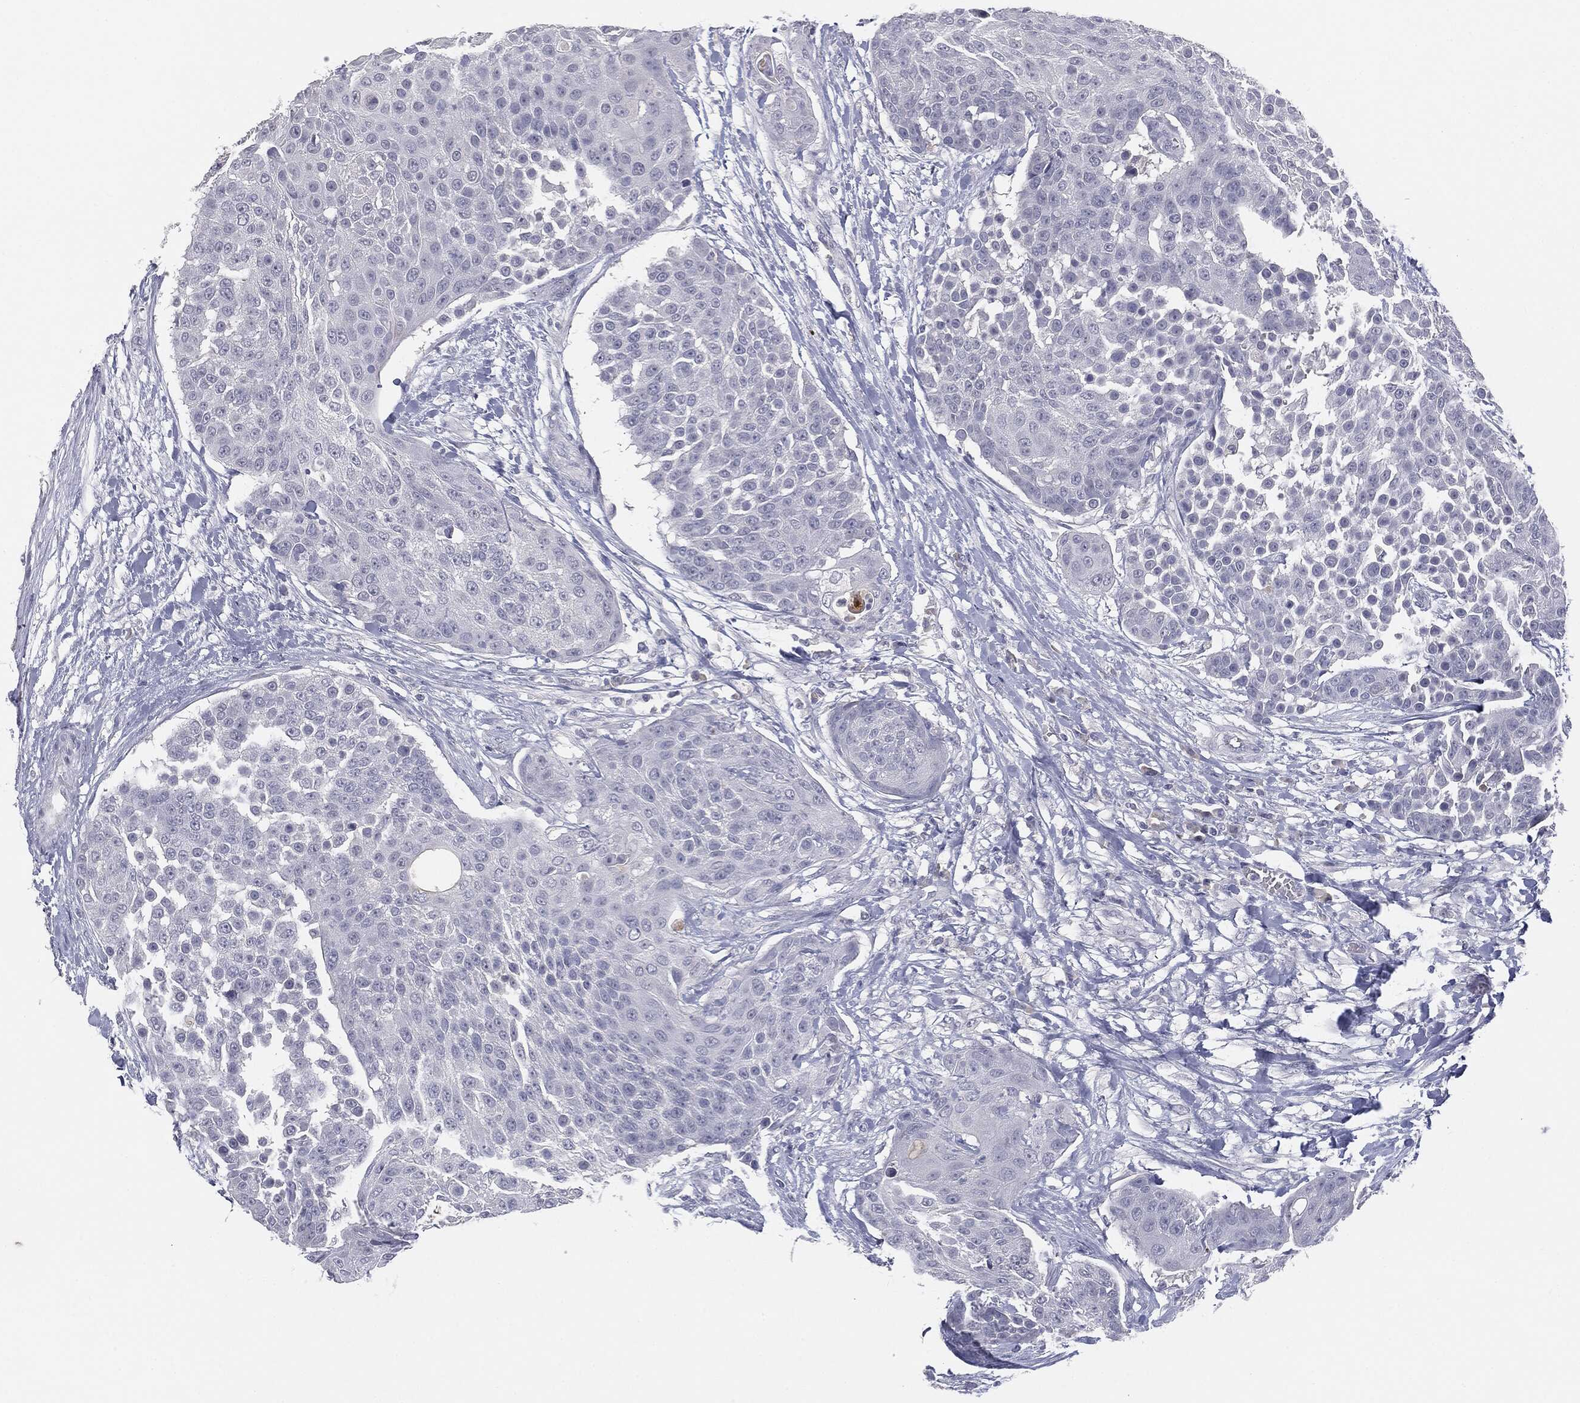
{"staining": {"intensity": "negative", "quantity": "none", "location": "none"}, "tissue": "urothelial cancer", "cell_type": "Tumor cells", "image_type": "cancer", "snomed": [{"axis": "morphology", "description": "Urothelial carcinoma, High grade"}, {"axis": "topography", "description": "Urinary bladder"}], "caption": "IHC of human urothelial cancer displays no expression in tumor cells.", "gene": "MUC1", "patient": {"sex": "female", "age": 63}}